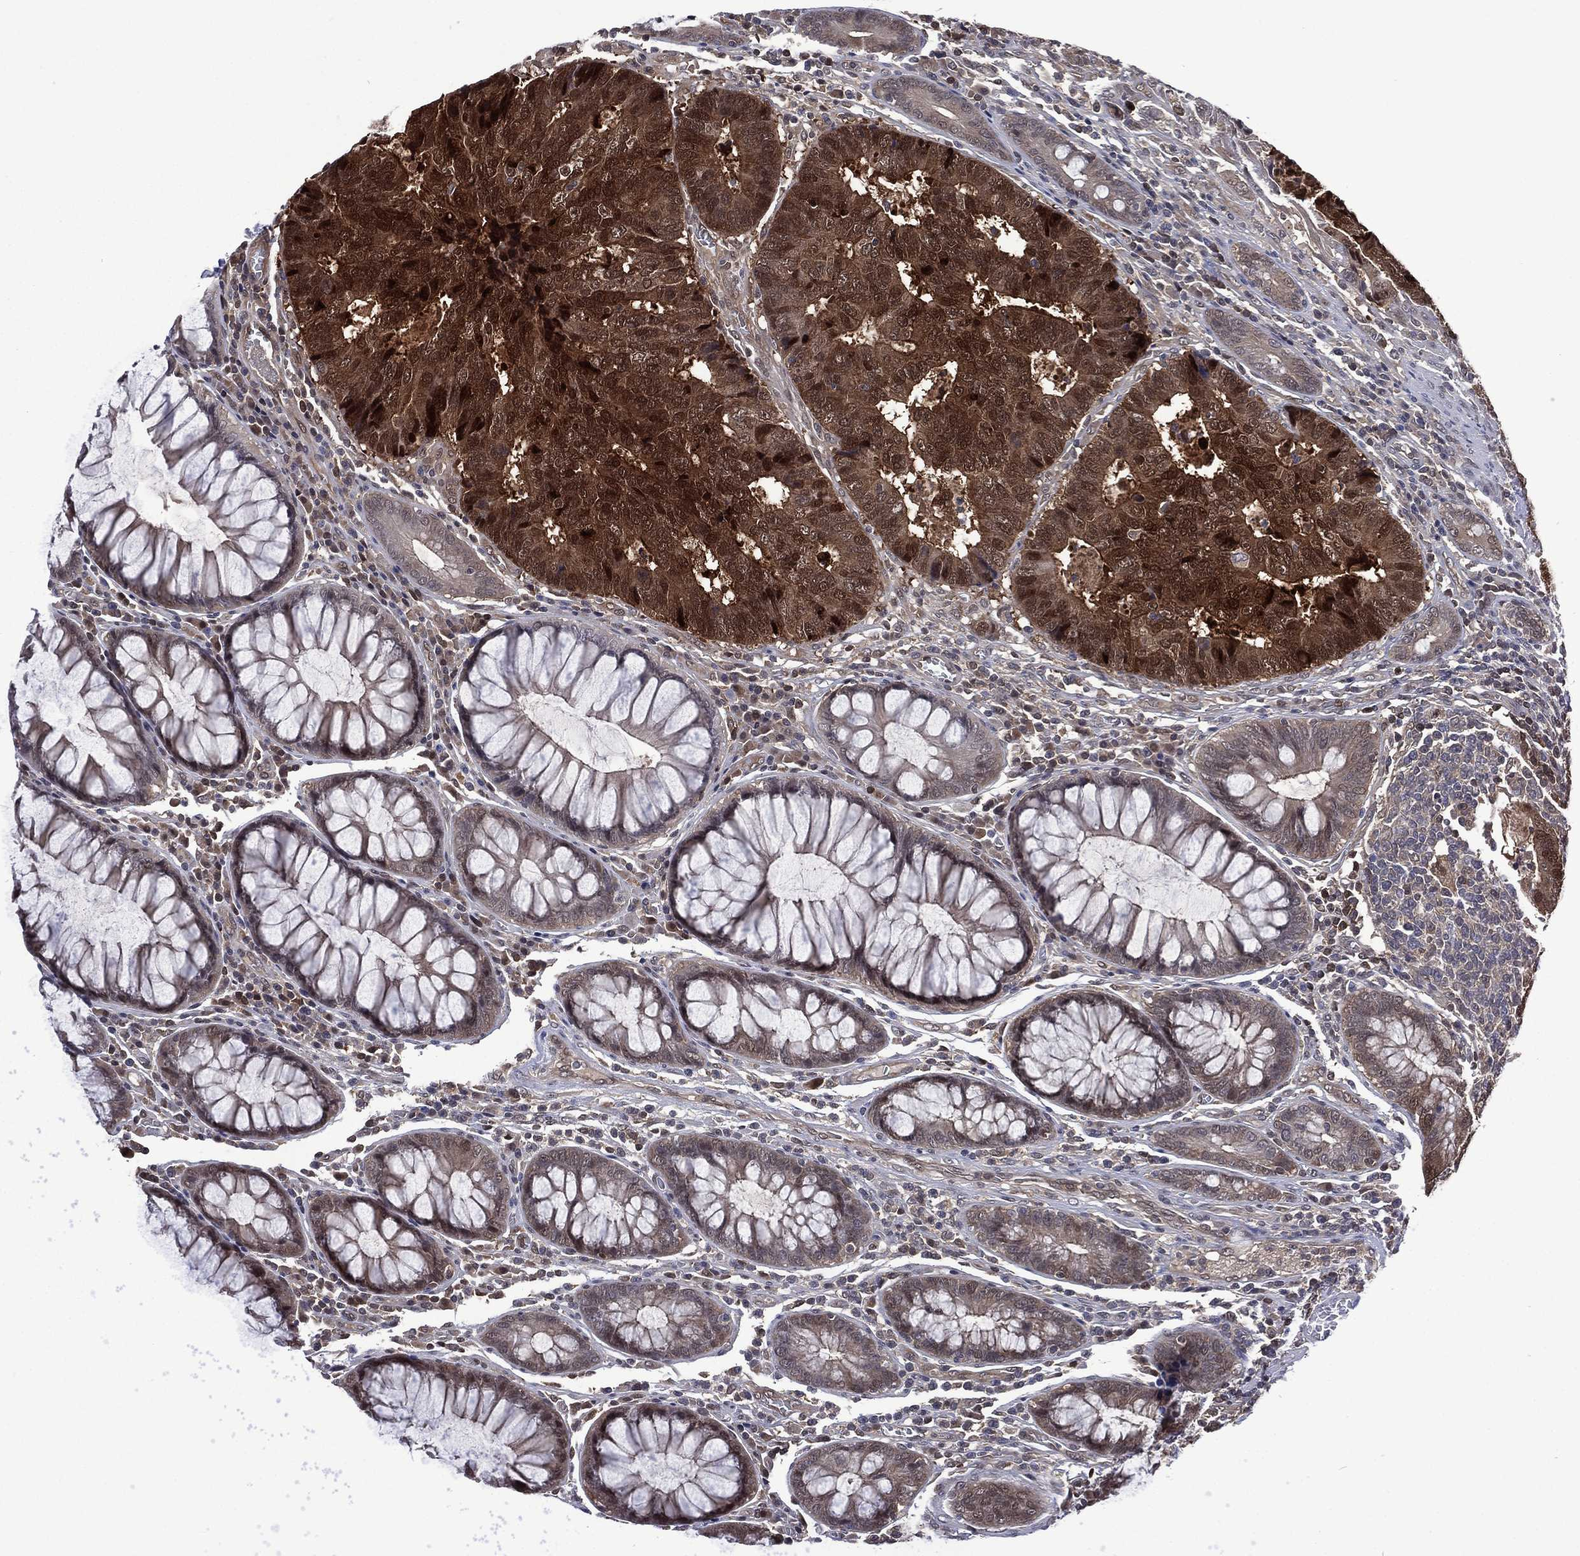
{"staining": {"intensity": "moderate", "quantity": ">75%", "location": "cytoplasmic/membranous,nuclear"}, "tissue": "colorectal cancer", "cell_type": "Tumor cells", "image_type": "cancer", "snomed": [{"axis": "morphology", "description": "Adenocarcinoma, NOS"}, {"axis": "topography", "description": "Colon"}], "caption": "Protein positivity by immunohistochemistry (IHC) displays moderate cytoplasmic/membranous and nuclear expression in approximately >75% of tumor cells in colorectal adenocarcinoma. The protein of interest is shown in brown color, while the nuclei are stained blue.", "gene": "MTAP", "patient": {"sex": "female", "age": 48}}